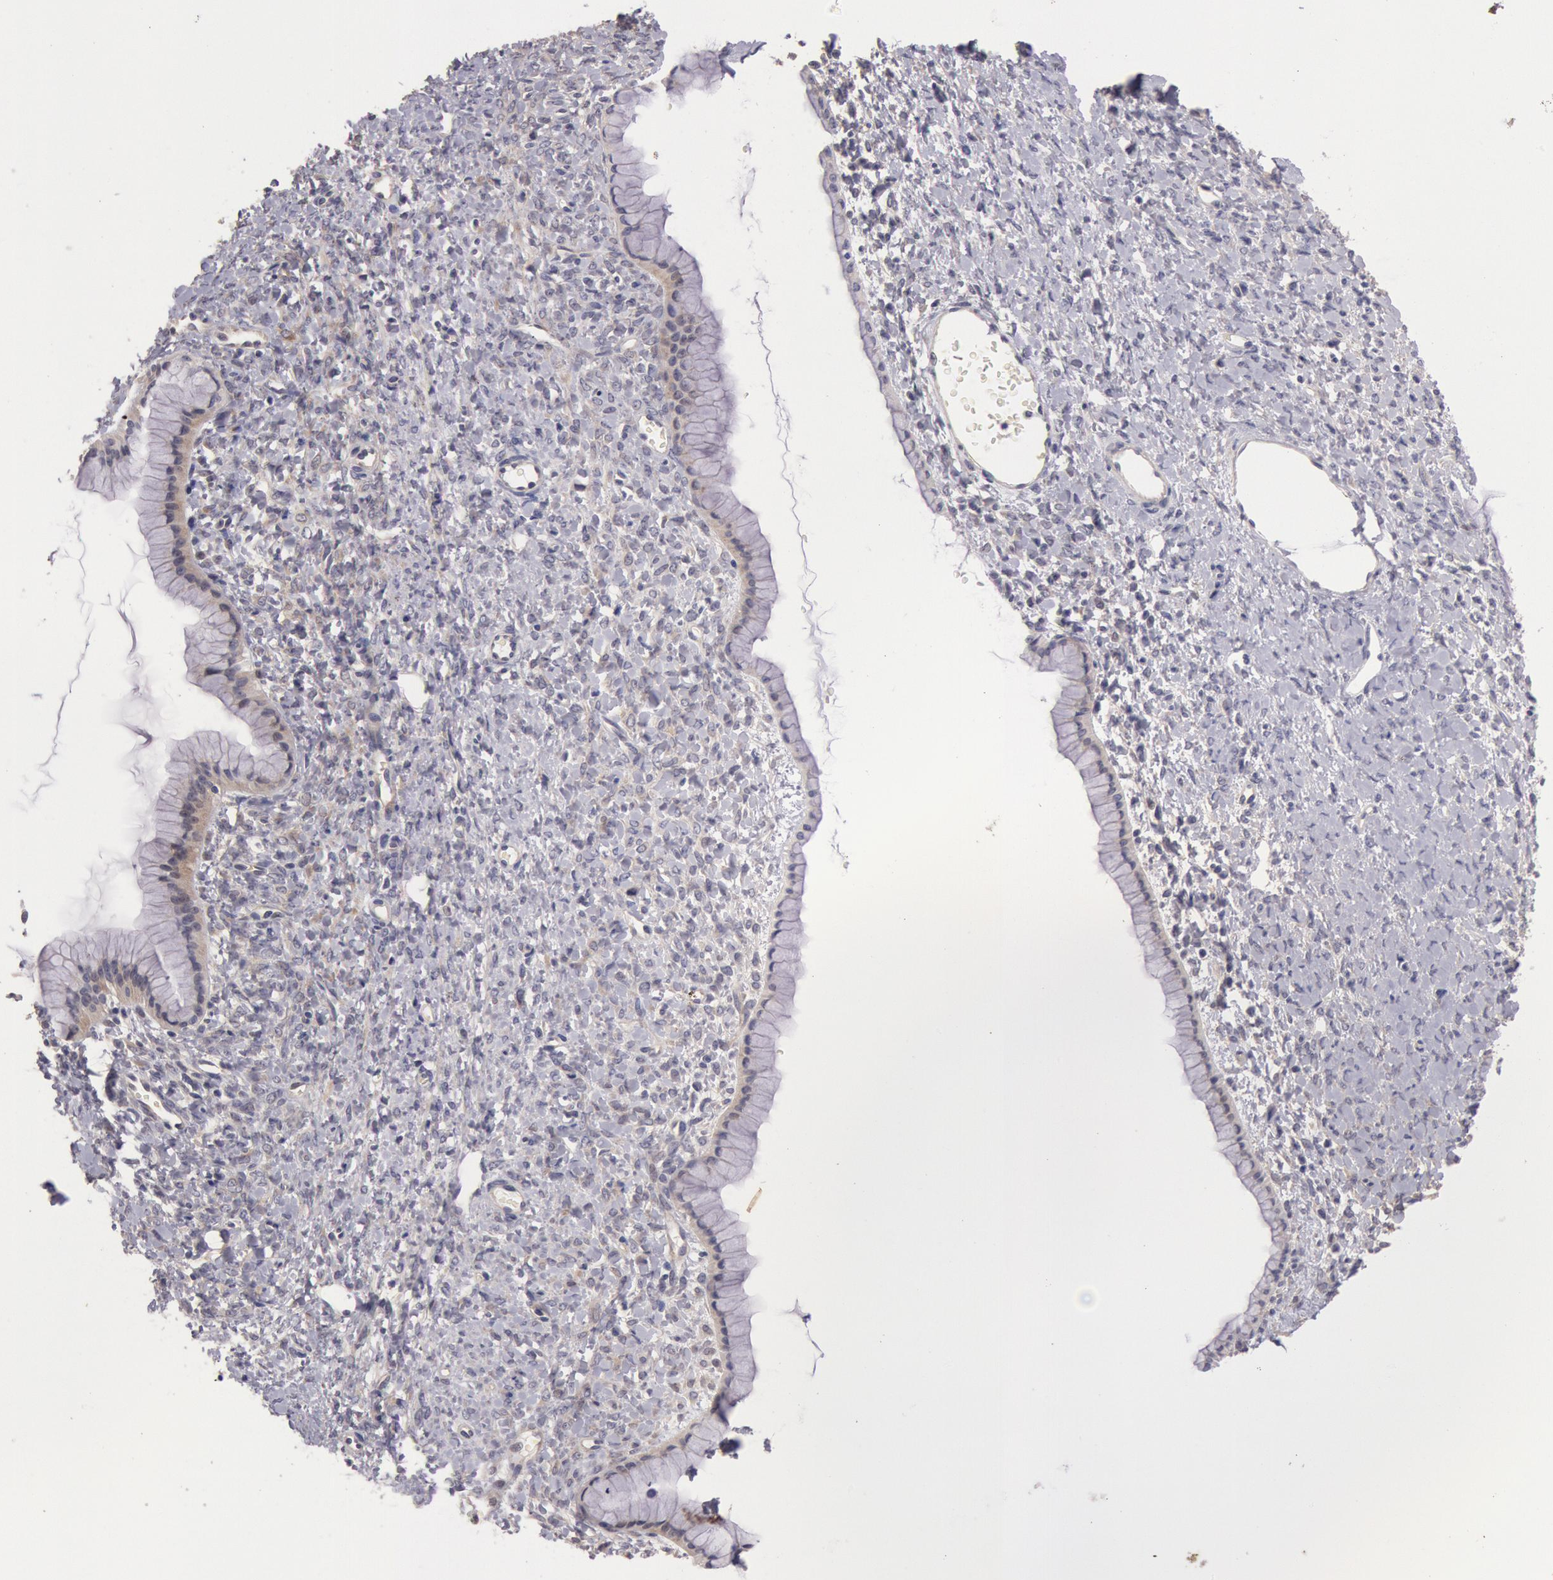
{"staining": {"intensity": "negative", "quantity": "none", "location": "none"}, "tissue": "ovarian cancer", "cell_type": "Tumor cells", "image_type": "cancer", "snomed": [{"axis": "morphology", "description": "Cystadenocarcinoma, mucinous, NOS"}, {"axis": "topography", "description": "Ovary"}], "caption": "An immunohistochemistry image of ovarian cancer (mucinous cystadenocarcinoma) is shown. There is no staining in tumor cells of ovarian cancer (mucinous cystadenocarcinoma). The staining was performed using DAB to visualize the protein expression in brown, while the nuclei were stained in blue with hematoxylin (Magnification: 20x).", "gene": "TRIB2", "patient": {"sex": "female", "age": 25}}